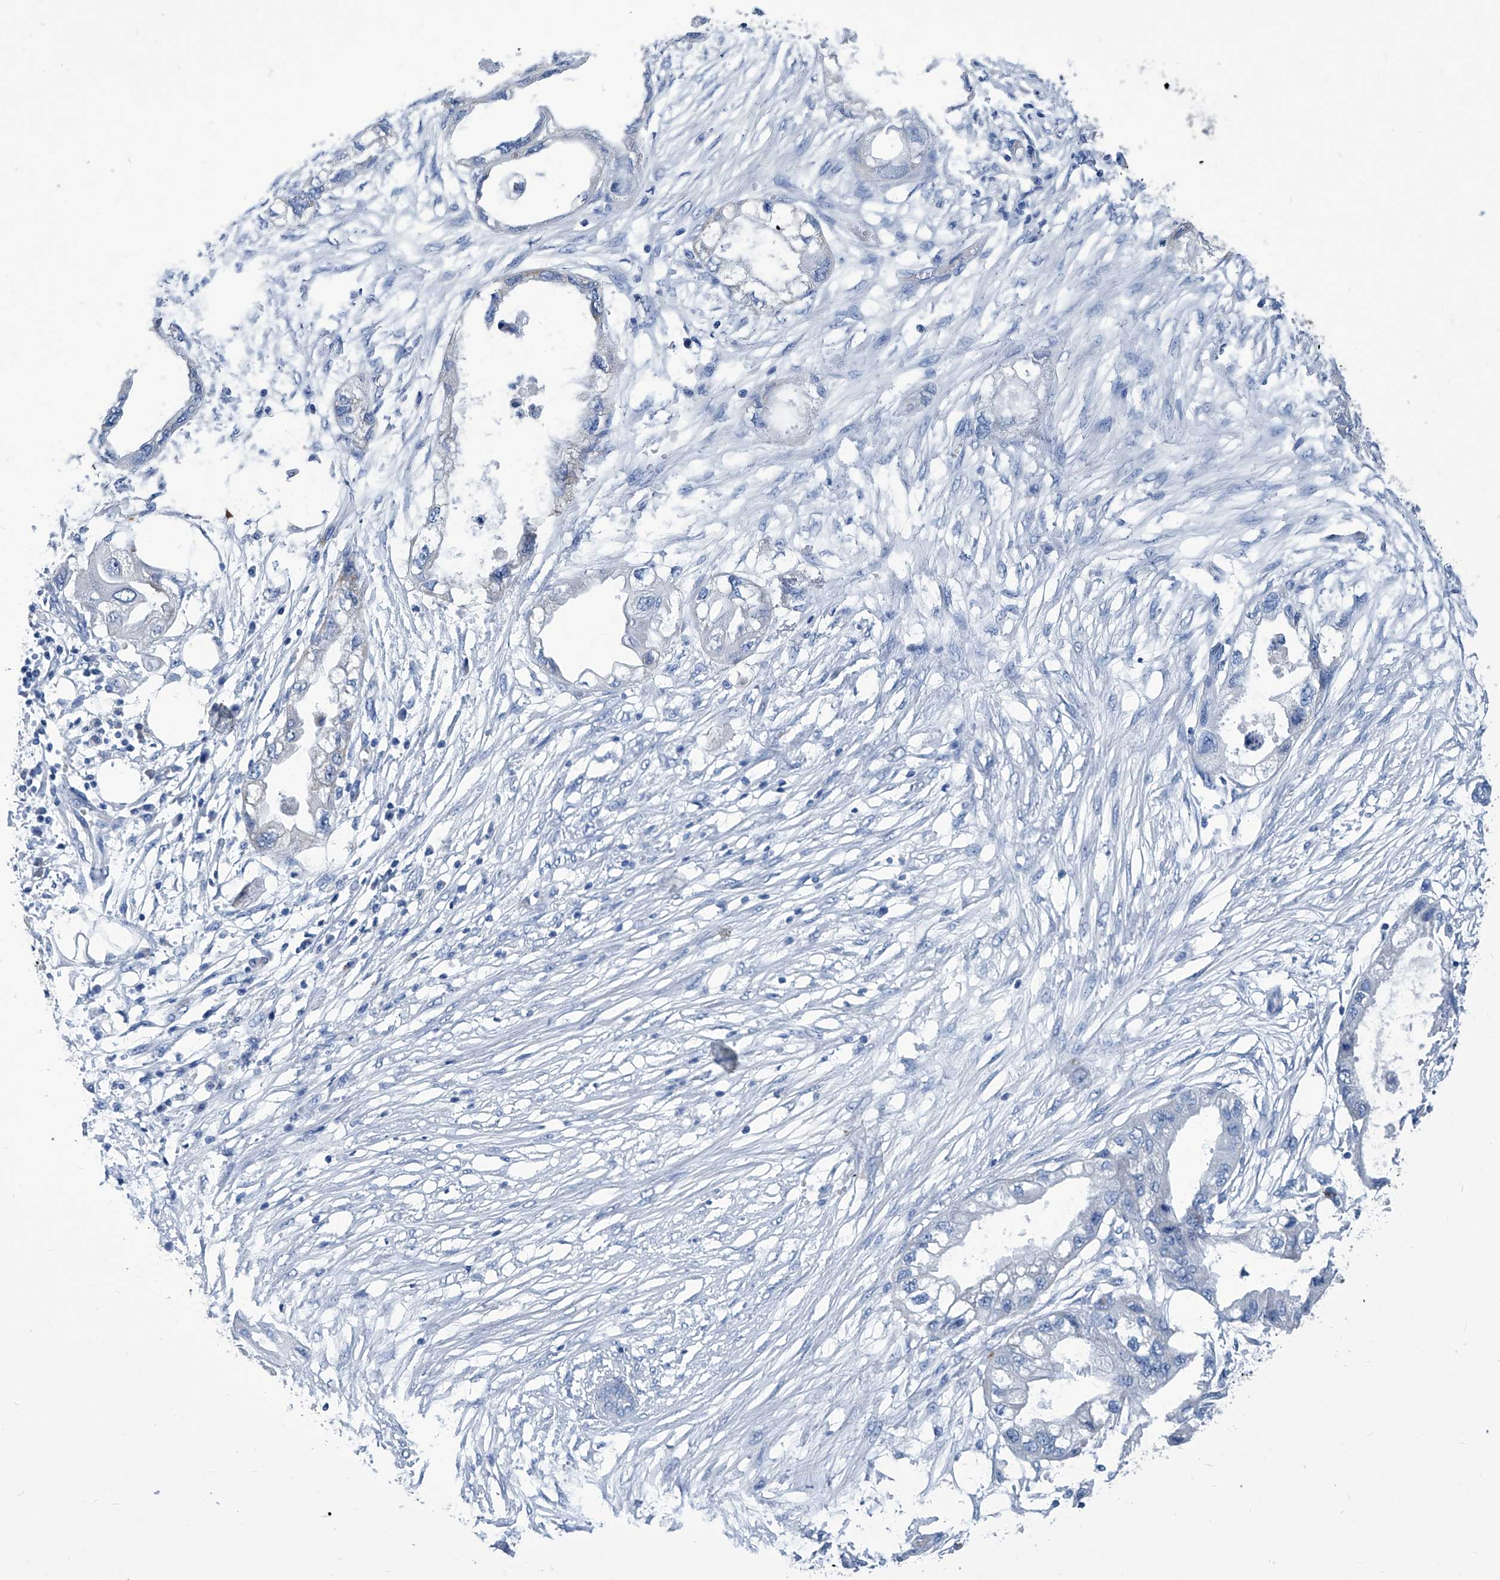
{"staining": {"intensity": "negative", "quantity": "none", "location": "none"}, "tissue": "endometrial cancer", "cell_type": "Tumor cells", "image_type": "cancer", "snomed": [{"axis": "morphology", "description": "Adenocarcinoma, NOS"}, {"axis": "morphology", "description": "Adenocarcinoma, metastatic, NOS"}, {"axis": "topography", "description": "Adipose tissue"}, {"axis": "topography", "description": "Endometrium"}], "caption": "The image reveals no staining of tumor cells in endometrial metastatic adenocarcinoma.", "gene": "MTARC1", "patient": {"sex": "female", "age": 67}}